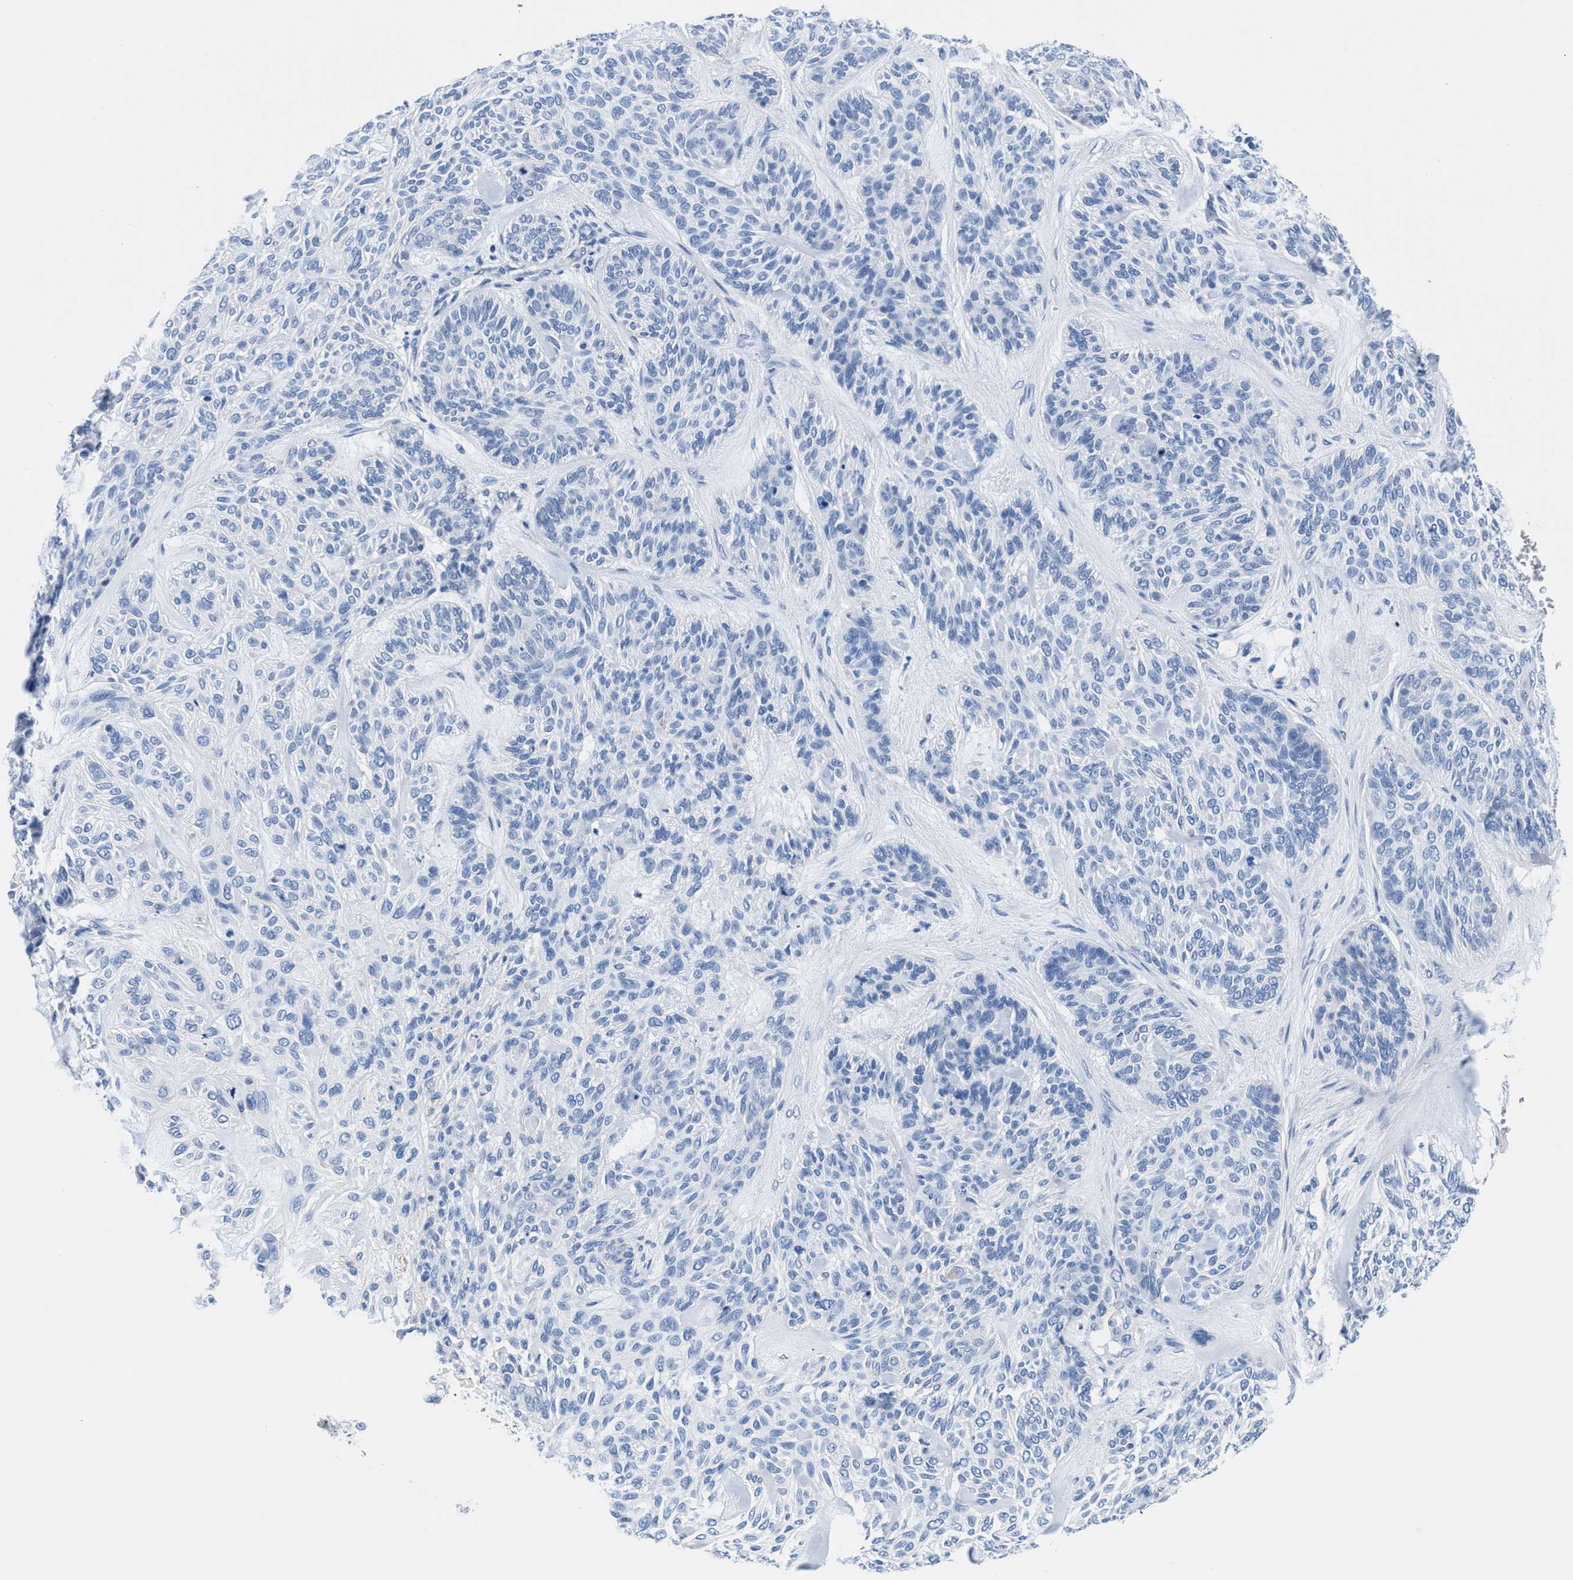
{"staining": {"intensity": "negative", "quantity": "none", "location": "none"}, "tissue": "skin cancer", "cell_type": "Tumor cells", "image_type": "cancer", "snomed": [{"axis": "morphology", "description": "Basal cell carcinoma"}, {"axis": "topography", "description": "Skin"}], "caption": "Image shows no protein expression in tumor cells of skin cancer tissue.", "gene": "SLFN13", "patient": {"sex": "male", "age": 55}}